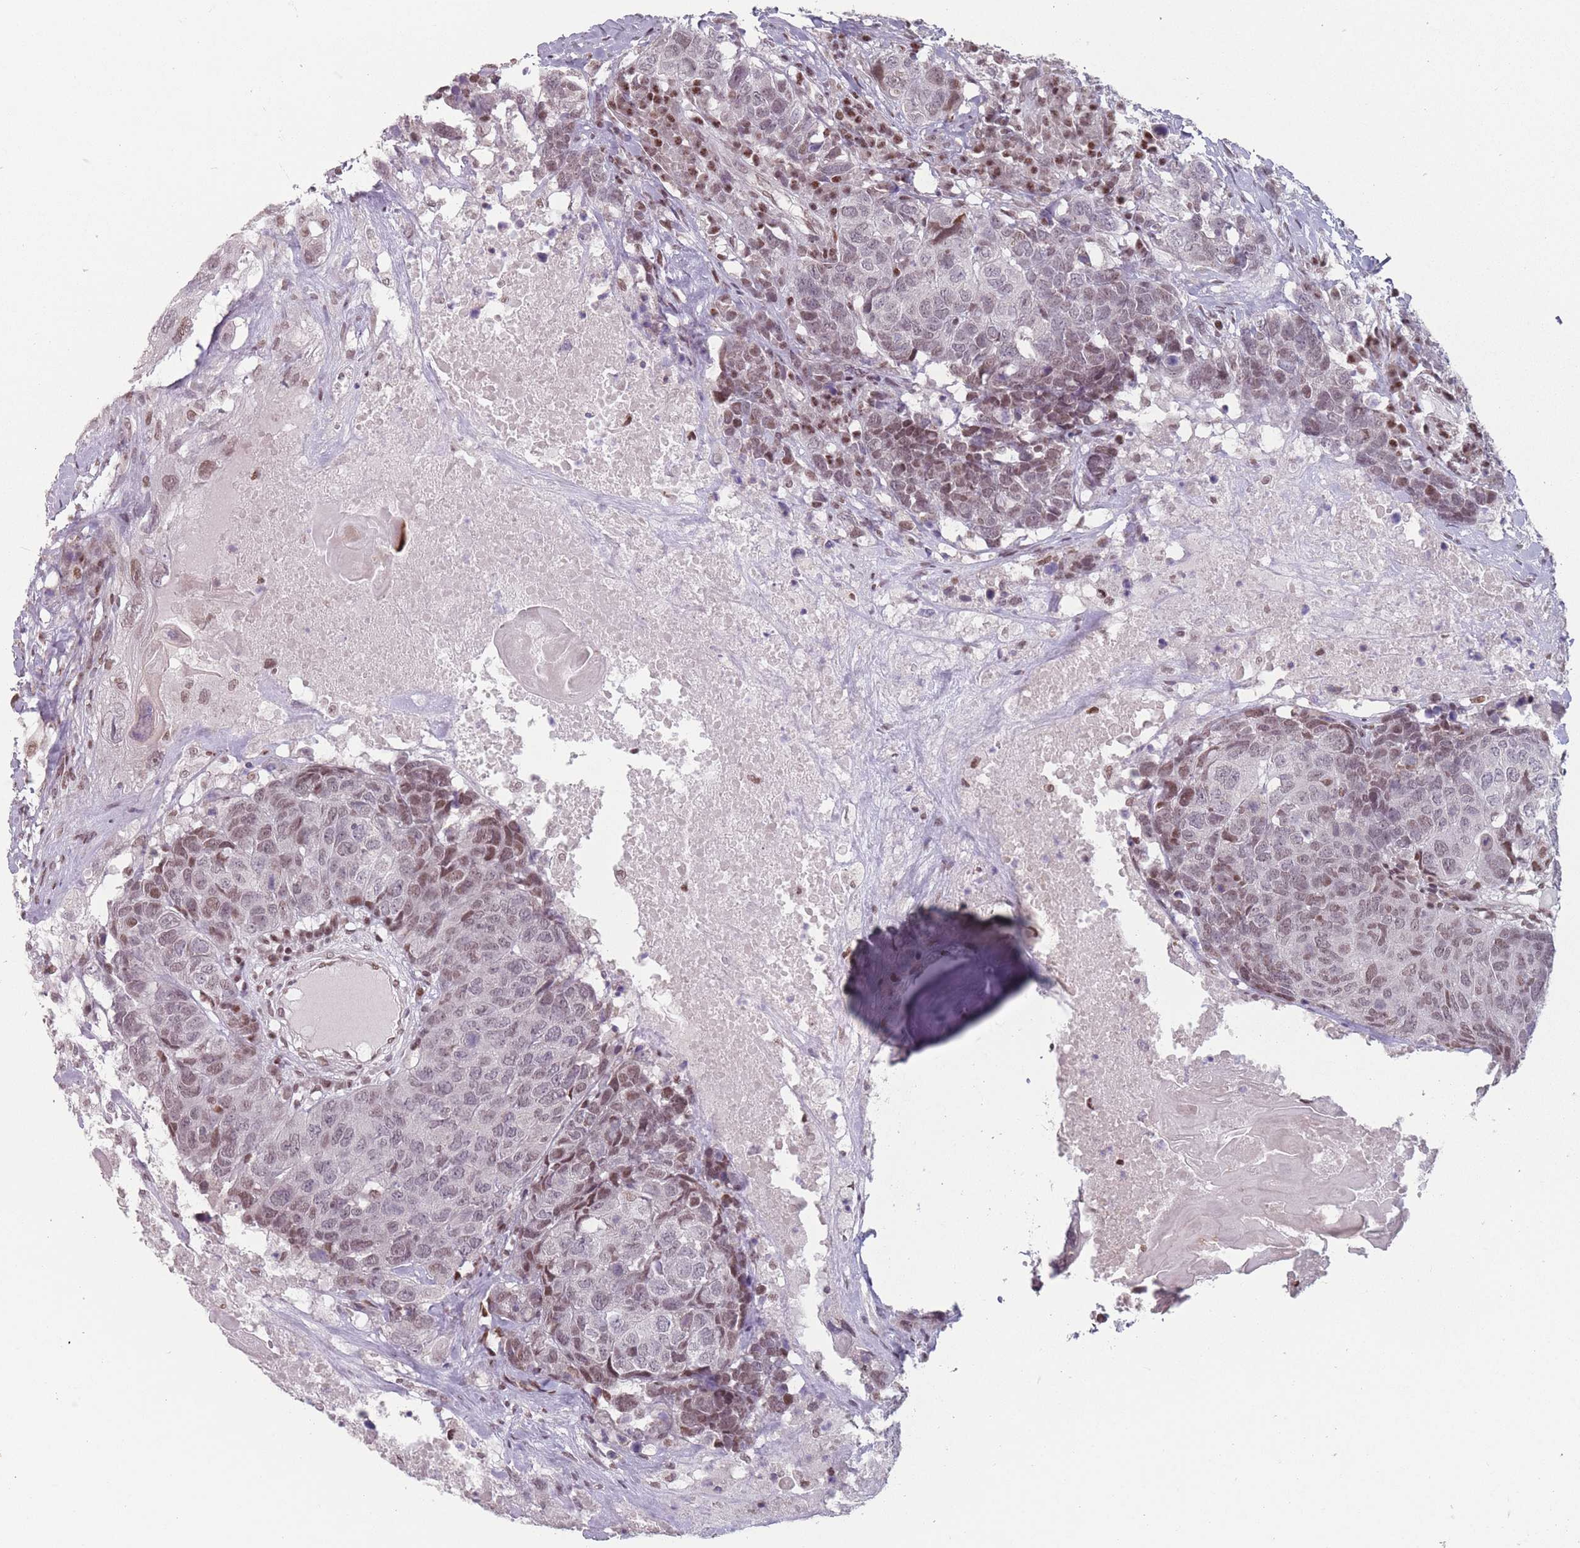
{"staining": {"intensity": "moderate", "quantity": "25%-75%", "location": "nuclear"}, "tissue": "head and neck cancer", "cell_type": "Tumor cells", "image_type": "cancer", "snomed": [{"axis": "morphology", "description": "Squamous cell carcinoma, NOS"}, {"axis": "topography", "description": "Head-Neck"}], "caption": "Brown immunohistochemical staining in squamous cell carcinoma (head and neck) reveals moderate nuclear staining in approximately 25%-75% of tumor cells.", "gene": "SH3BGRL2", "patient": {"sex": "male", "age": 66}}